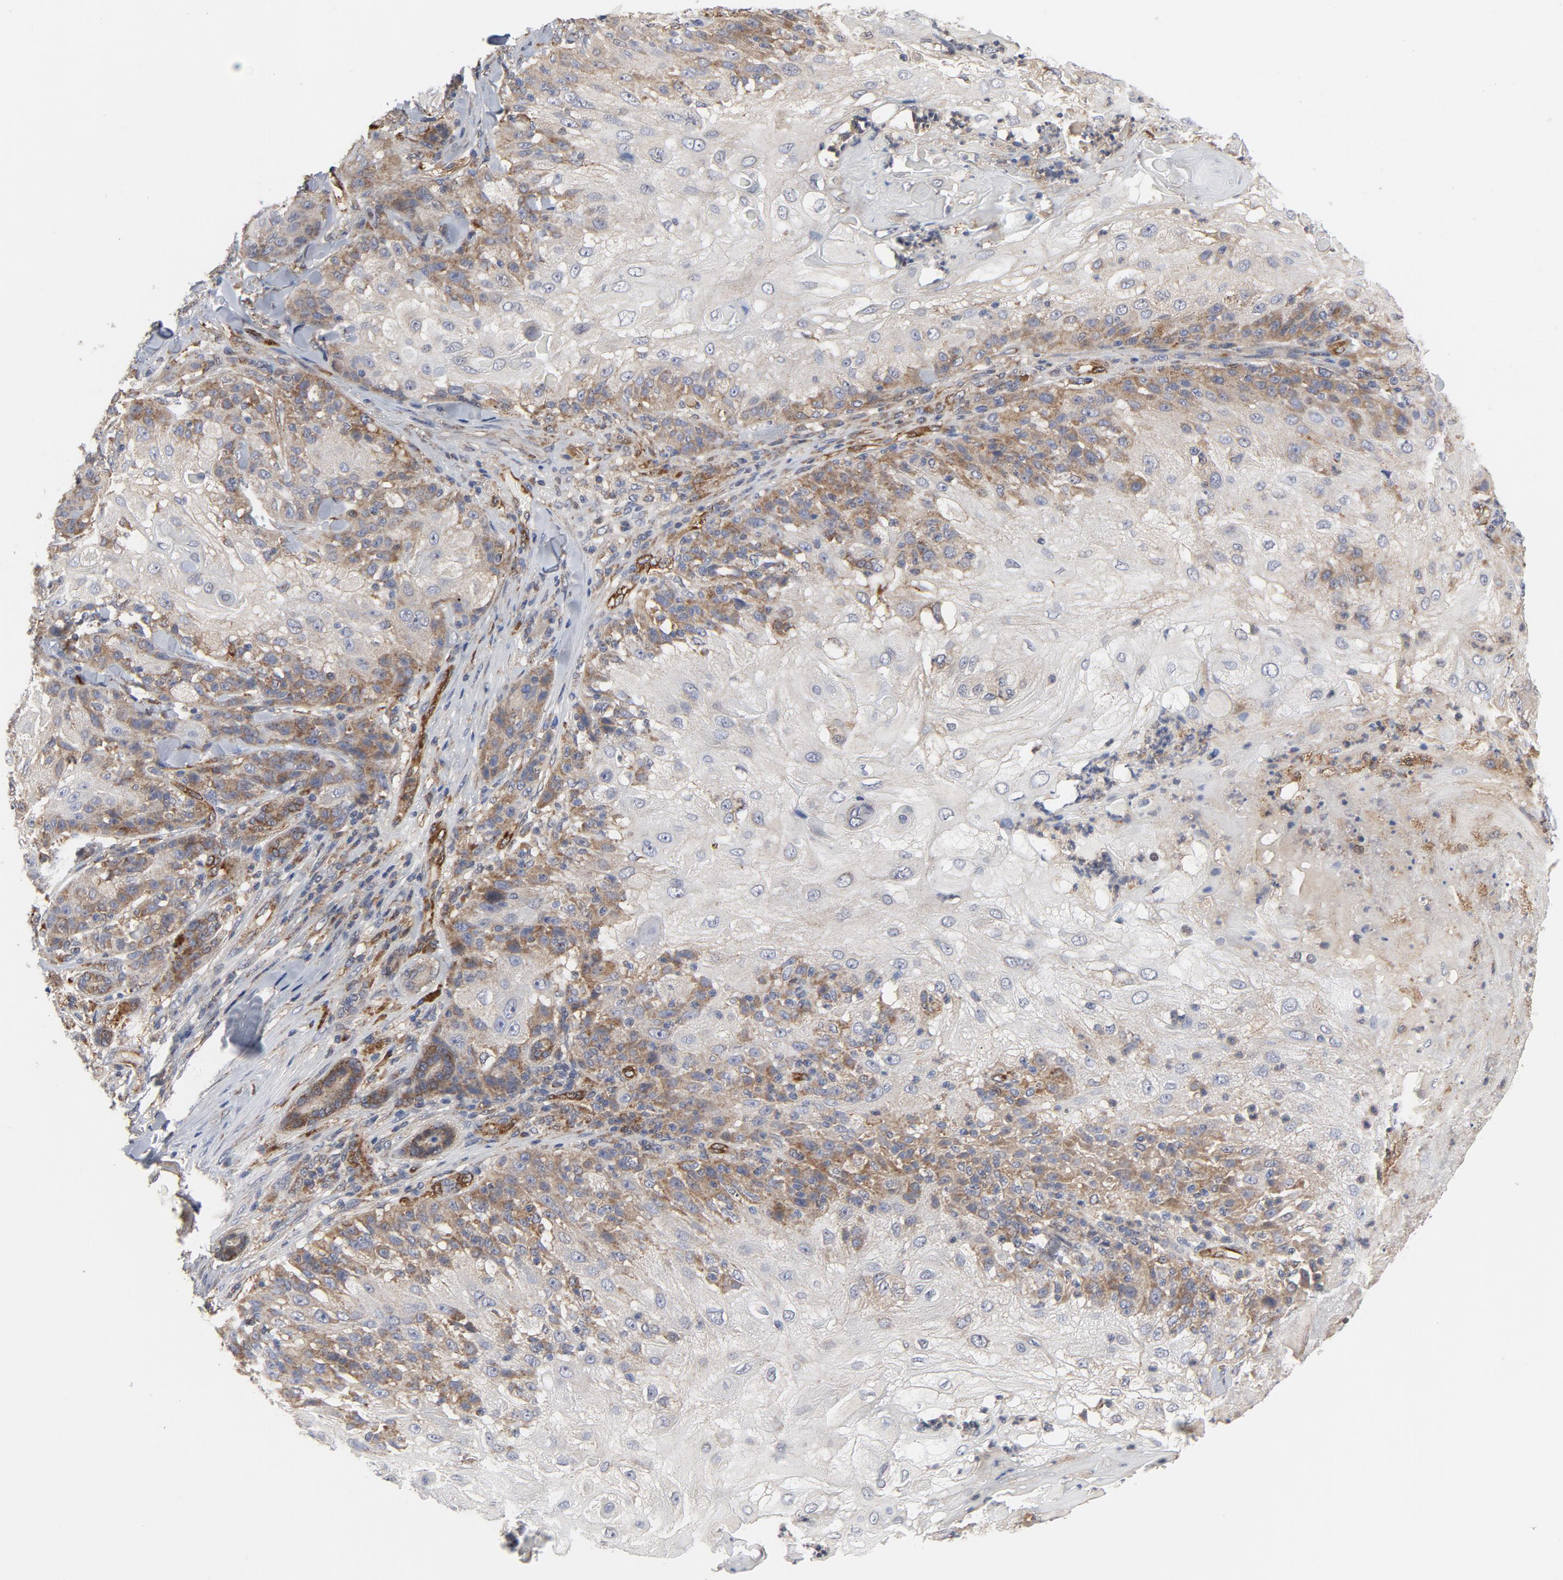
{"staining": {"intensity": "moderate", "quantity": ">75%", "location": "cytoplasmic/membranous"}, "tissue": "skin cancer", "cell_type": "Tumor cells", "image_type": "cancer", "snomed": [{"axis": "morphology", "description": "Normal tissue, NOS"}, {"axis": "morphology", "description": "Squamous cell carcinoma, NOS"}, {"axis": "topography", "description": "Skin"}], "caption": "IHC (DAB) staining of human squamous cell carcinoma (skin) exhibits moderate cytoplasmic/membranous protein staining in approximately >75% of tumor cells.", "gene": "RAPGEF4", "patient": {"sex": "female", "age": 83}}